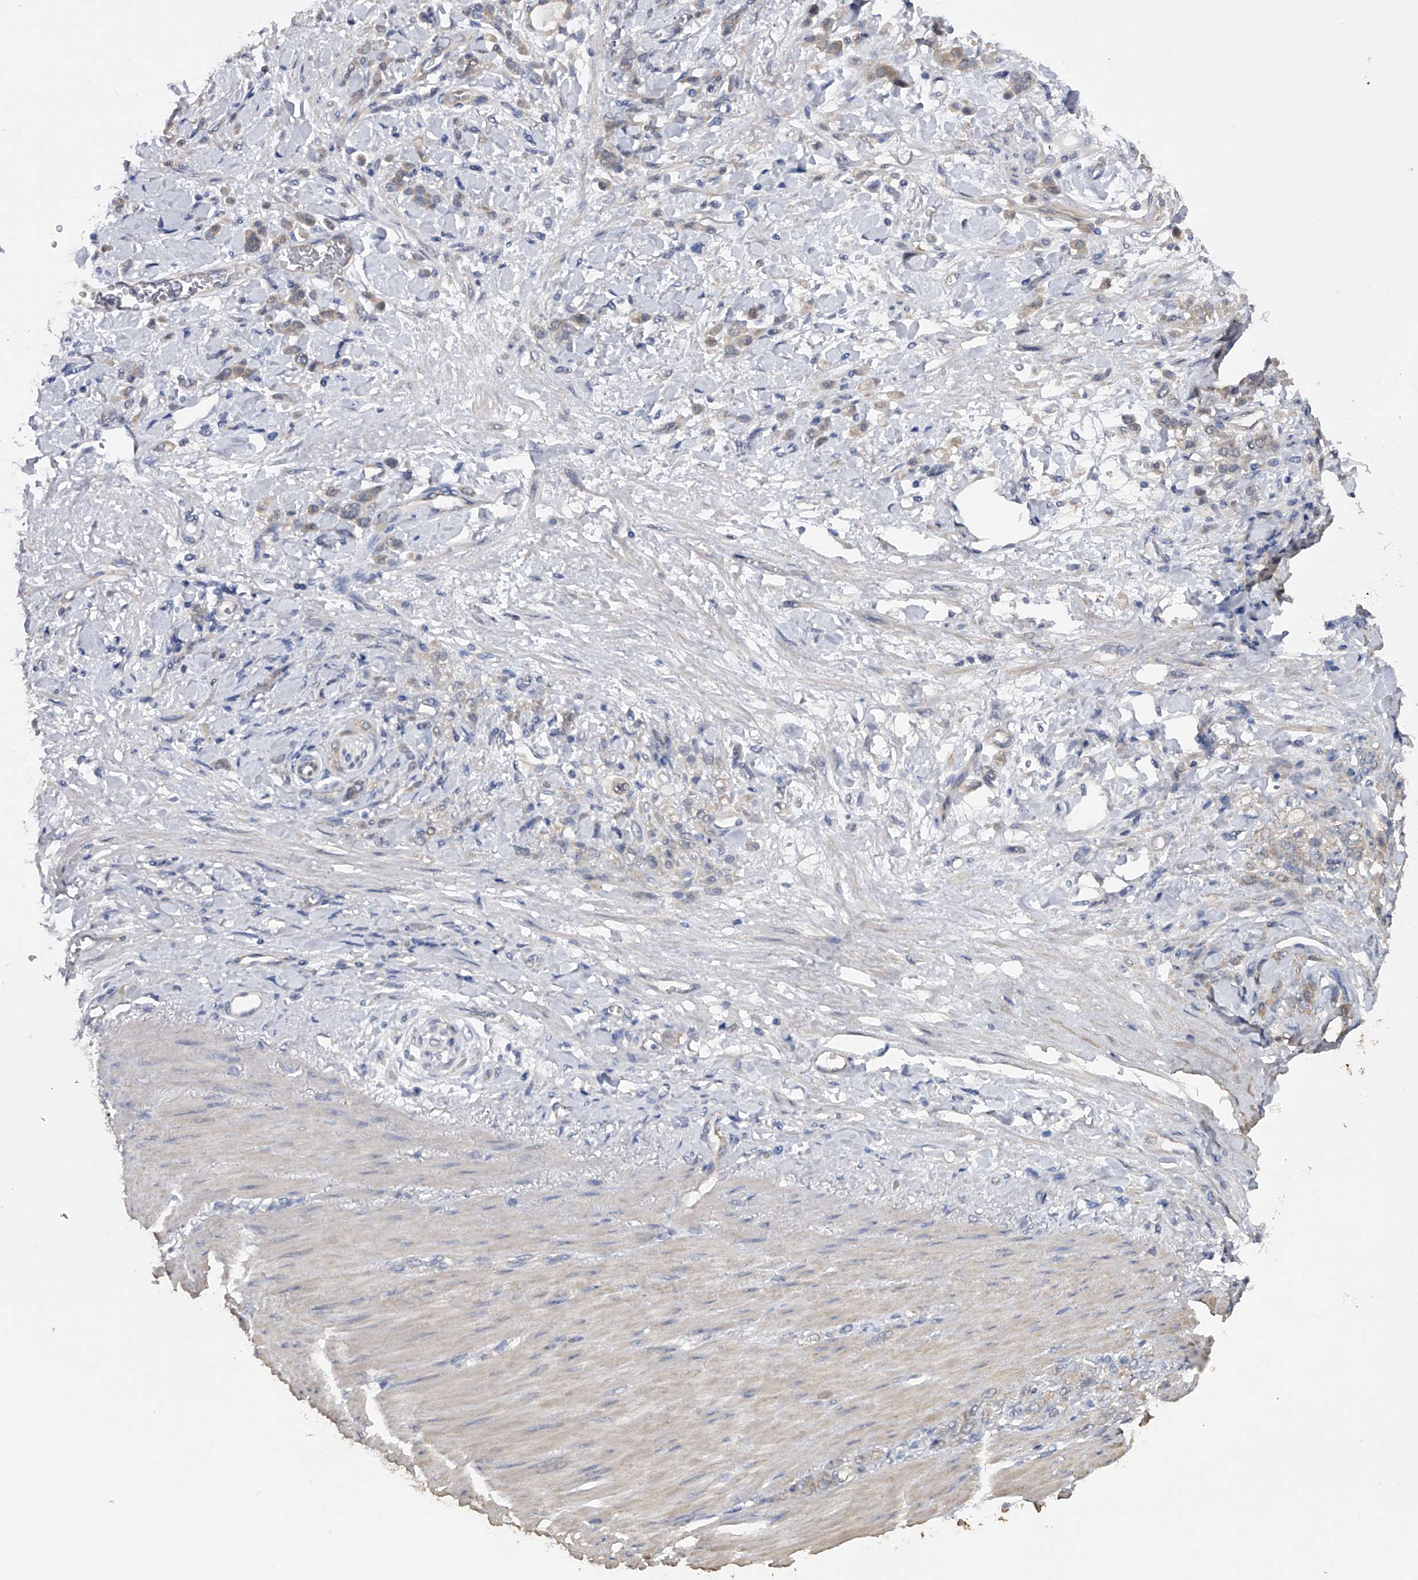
{"staining": {"intensity": "negative", "quantity": "none", "location": "none"}, "tissue": "stomach cancer", "cell_type": "Tumor cells", "image_type": "cancer", "snomed": [{"axis": "morphology", "description": "Normal tissue, NOS"}, {"axis": "morphology", "description": "Adenocarcinoma, NOS"}, {"axis": "topography", "description": "Stomach"}], "caption": "A micrograph of stomach cancer stained for a protein shows no brown staining in tumor cells.", "gene": "CFAP298", "patient": {"sex": "male", "age": 82}}